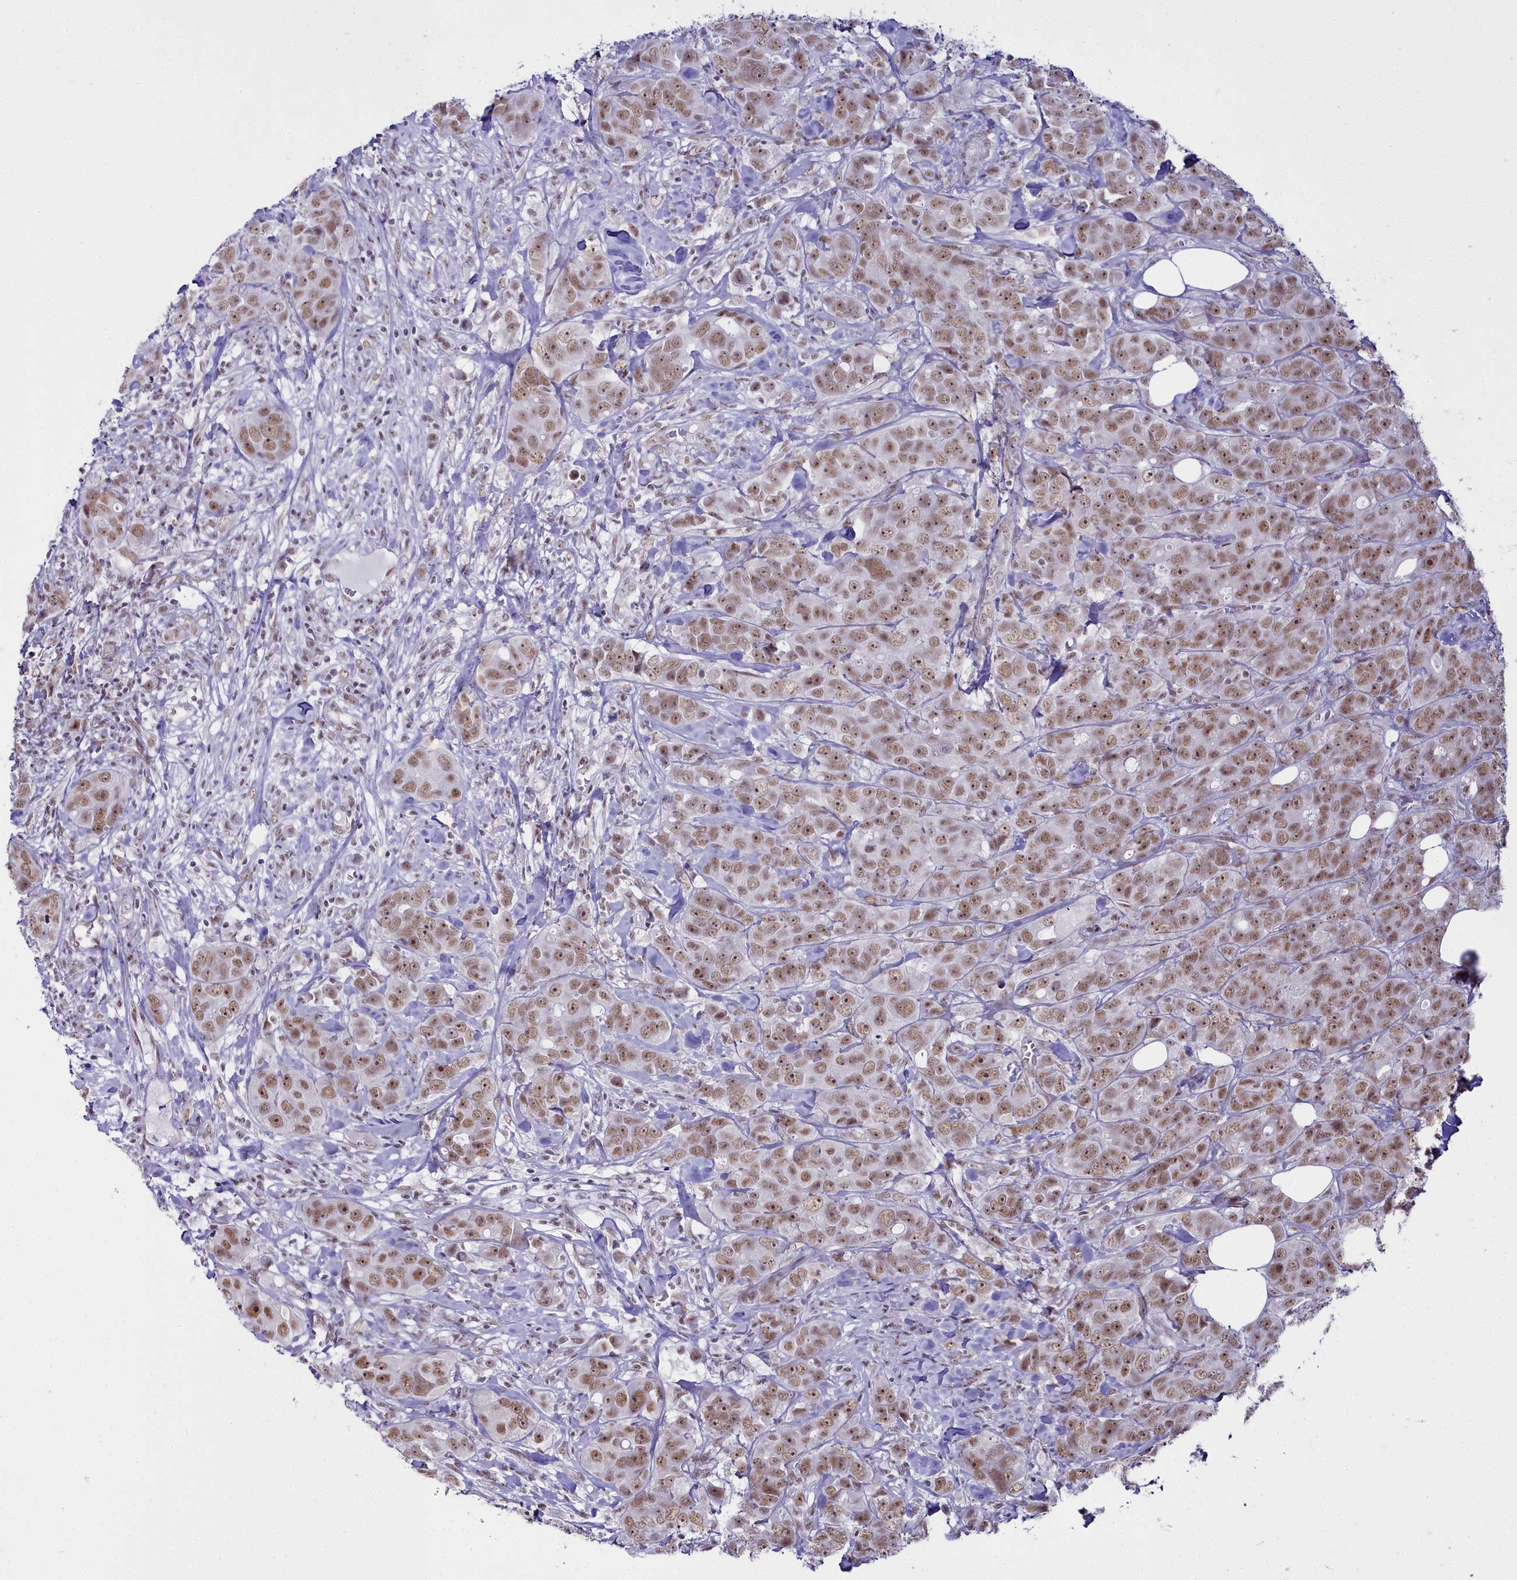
{"staining": {"intensity": "moderate", "quantity": ">75%", "location": "nuclear"}, "tissue": "breast cancer", "cell_type": "Tumor cells", "image_type": "cancer", "snomed": [{"axis": "morphology", "description": "Duct carcinoma"}, {"axis": "topography", "description": "Breast"}], "caption": "Protein expression analysis of human breast cancer (intraductal carcinoma) reveals moderate nuclear staining in about >75% of tumor cells. The protein of interest is shown in brown color, while the nuclei are stained blue.", "gene": "RBM12", "patient": {"sex": "female", "age": 43}}